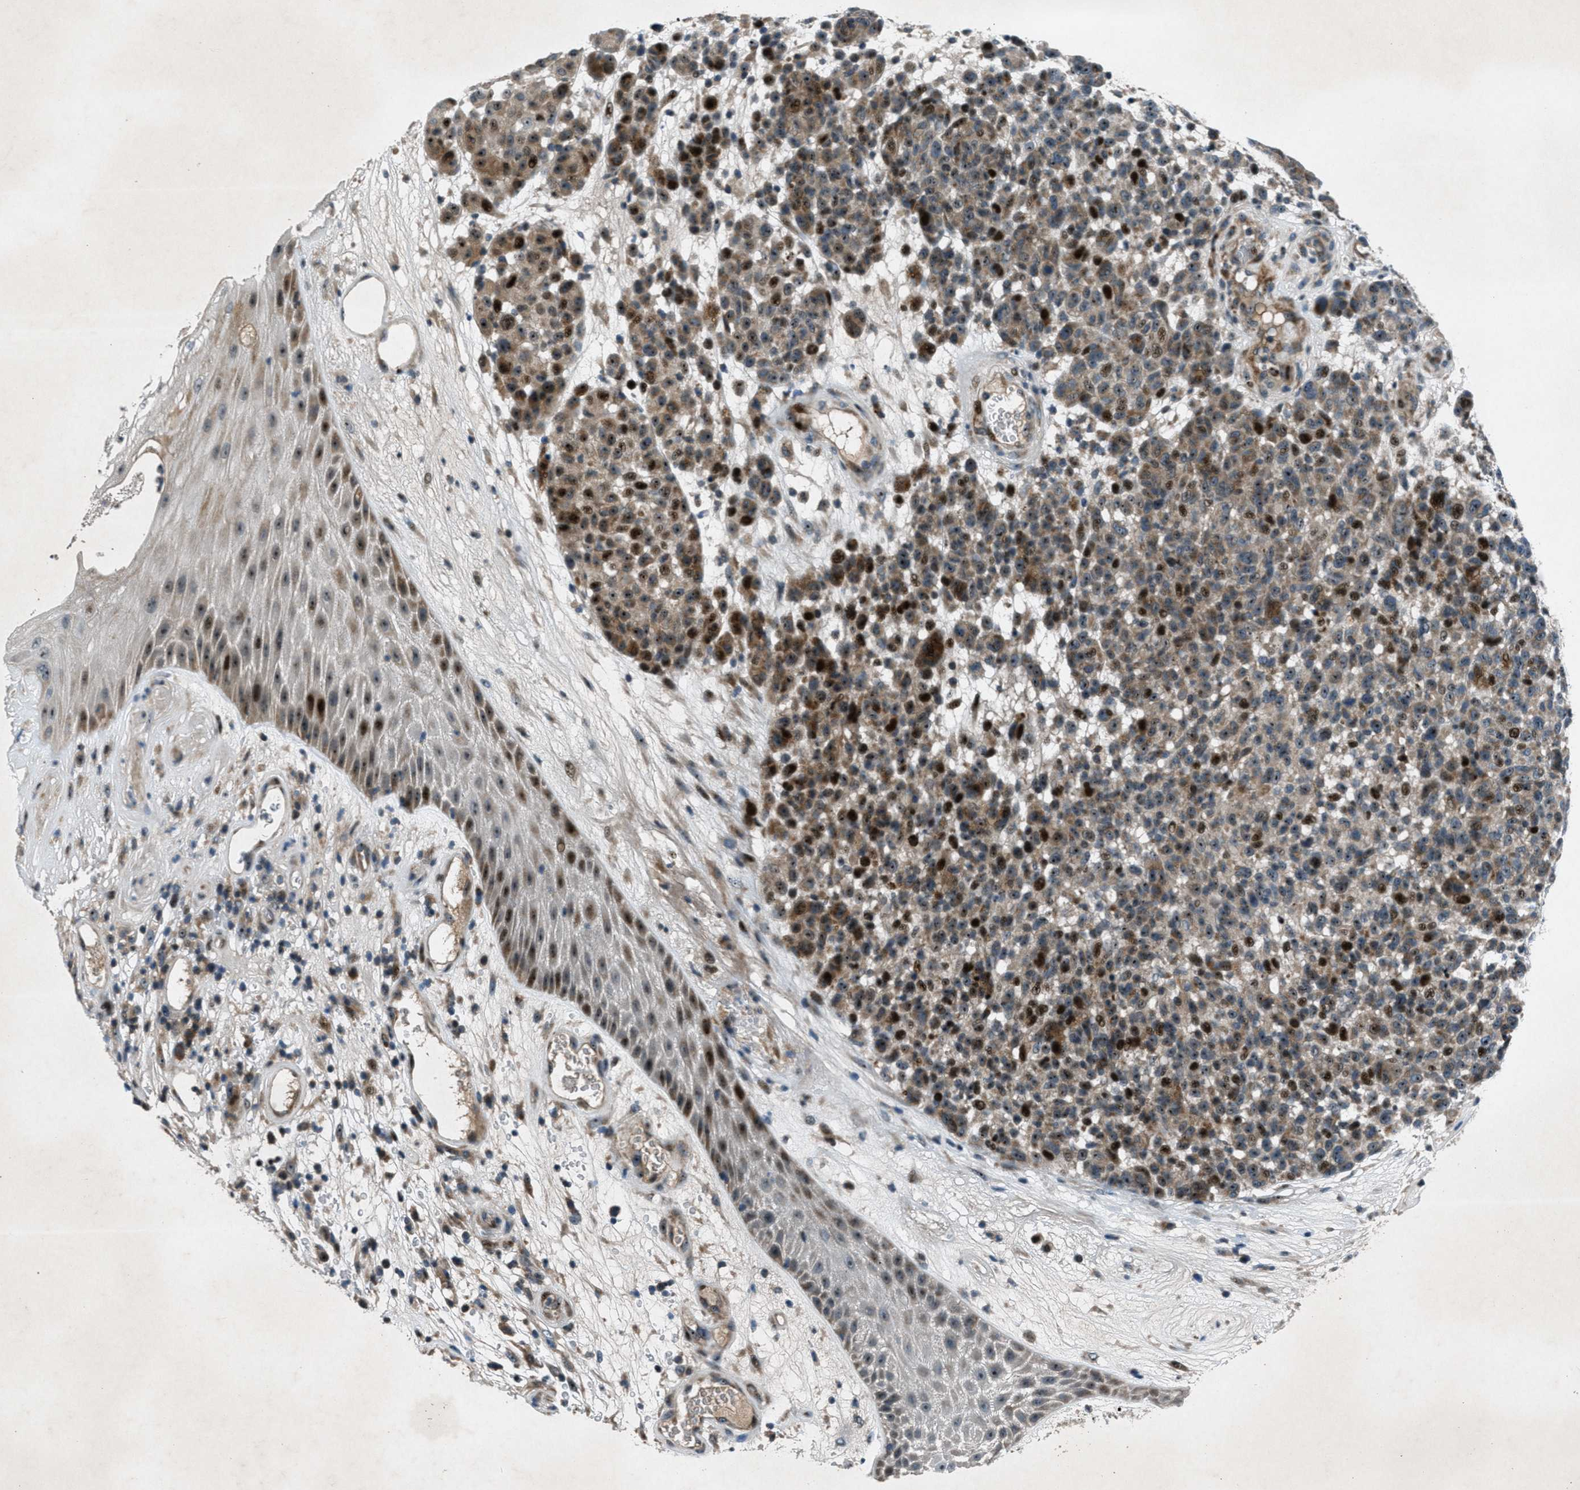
{"staining": {"intensity": "moderate", "quantity": ">75%", "location": "cytoplasmic/membranous,nuclear"}, "tissue": "melanoma", "cell_type": "Tumor cells", "image_type": "cancer", "snomed": [{"axis": "morphology", "description": "Malignant melanoma, NOS"}, {"axis": "topography", "description": "Skin"}], "caption": "Brown immunohistochemical staining in malignant melanoma exhibits moderate cytoplasmic/membranous and nuclear staining in about >75% of tumor cells.", "gene": "CLEC2D", "patient": {"sex": "male", "age": 59}}